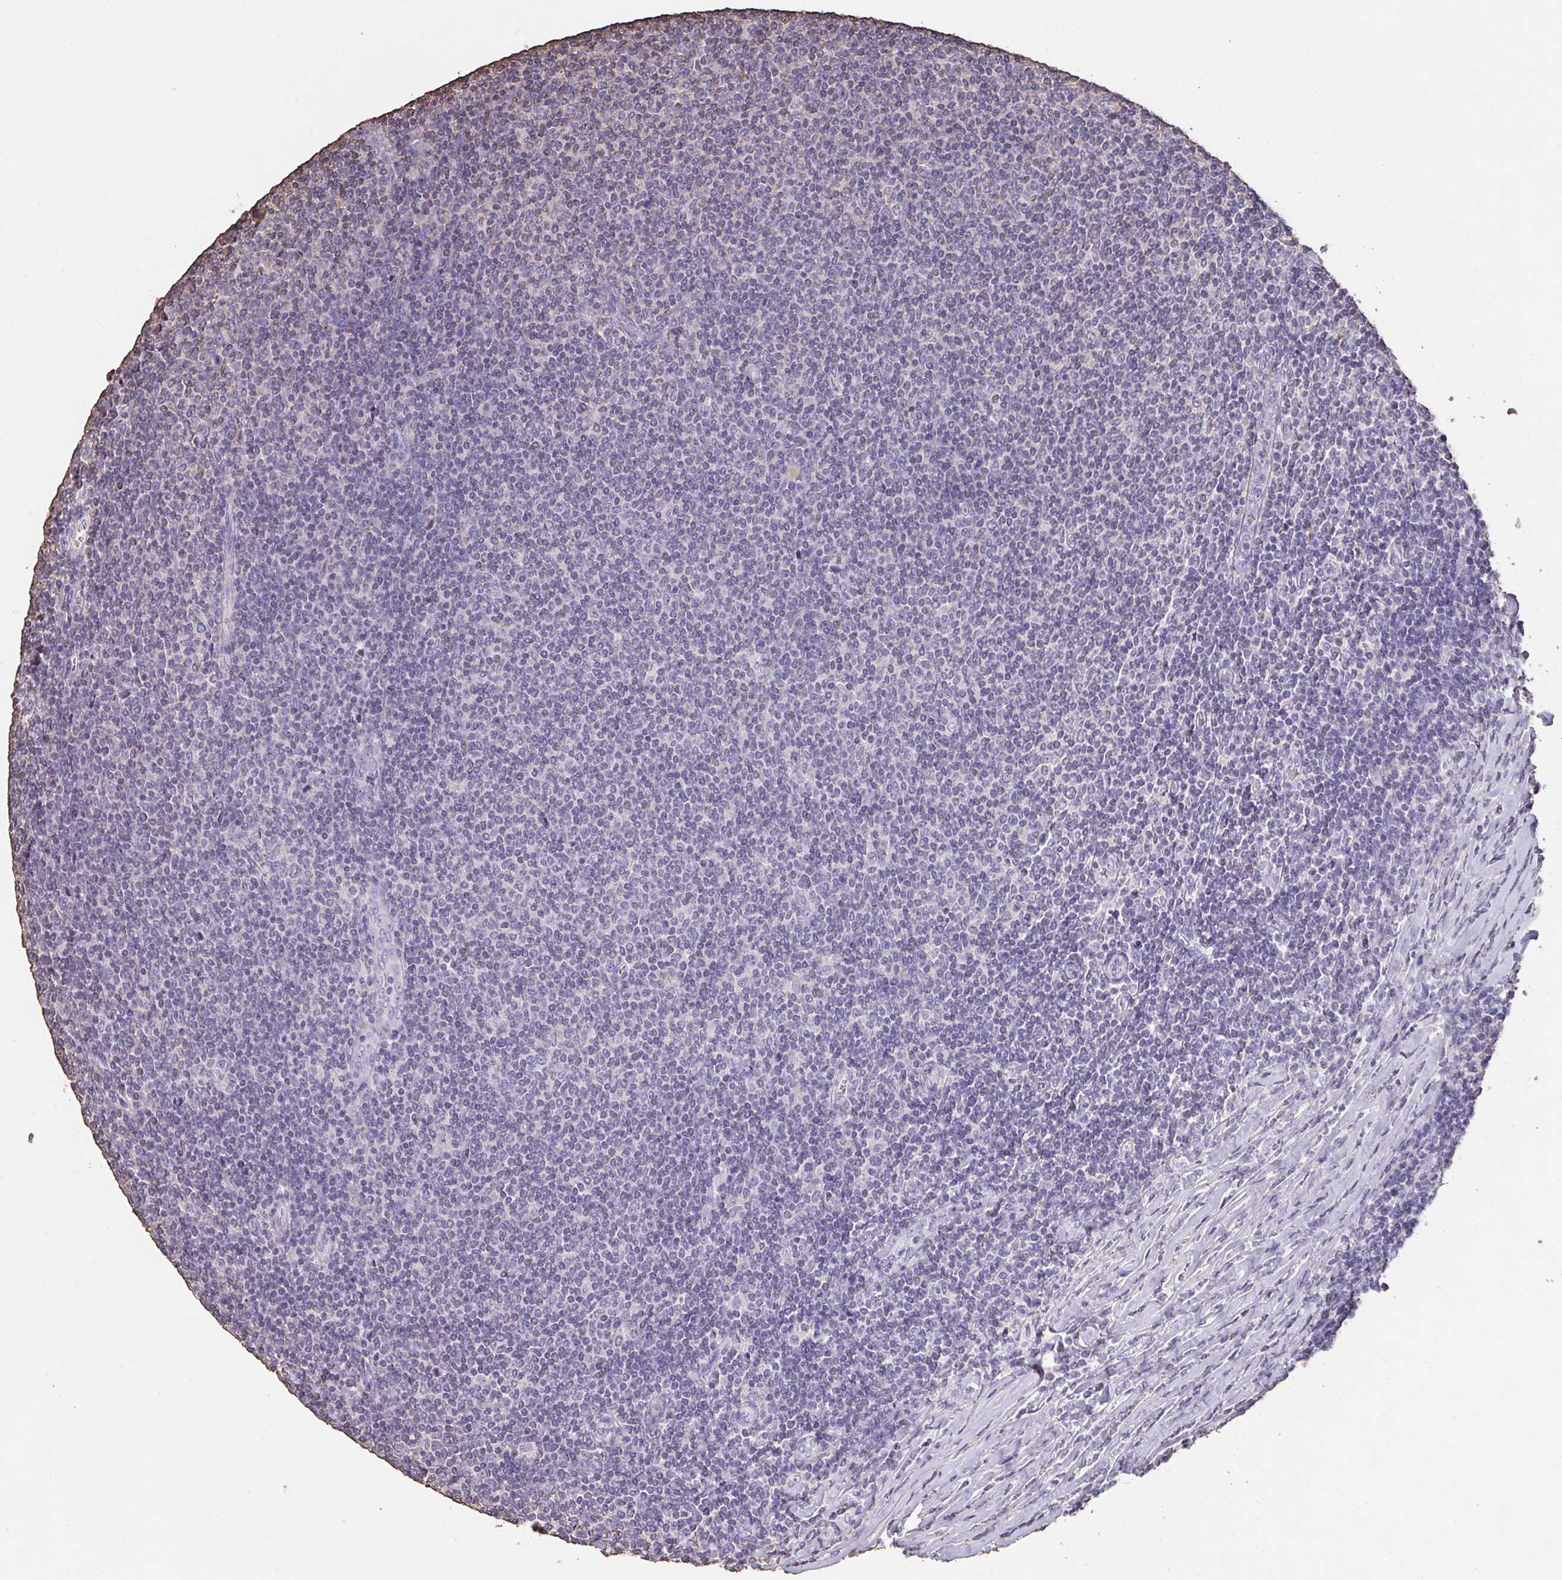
{"staining": {"intensity": "negative", "quantity": "none", "location": "none"}, "tissue": "lymphoma", "cell_type": "Tumor cells", "image_type": "cancer", "snomed": [{"axis": "morphology", "description": "Malignant lymphoma, non-Hodgkin's type, Low grade"}, {"axis": "topography", "description": "Lymph node"}], "caption": "This is a micrograph of immunohistochemistry staining of low-grade malignant lymphoma, non-Hodgkin's type, which shows no expression in tumor cells.", "gene": "IL23R", "patient": {"sex": "male", "age": 52}}